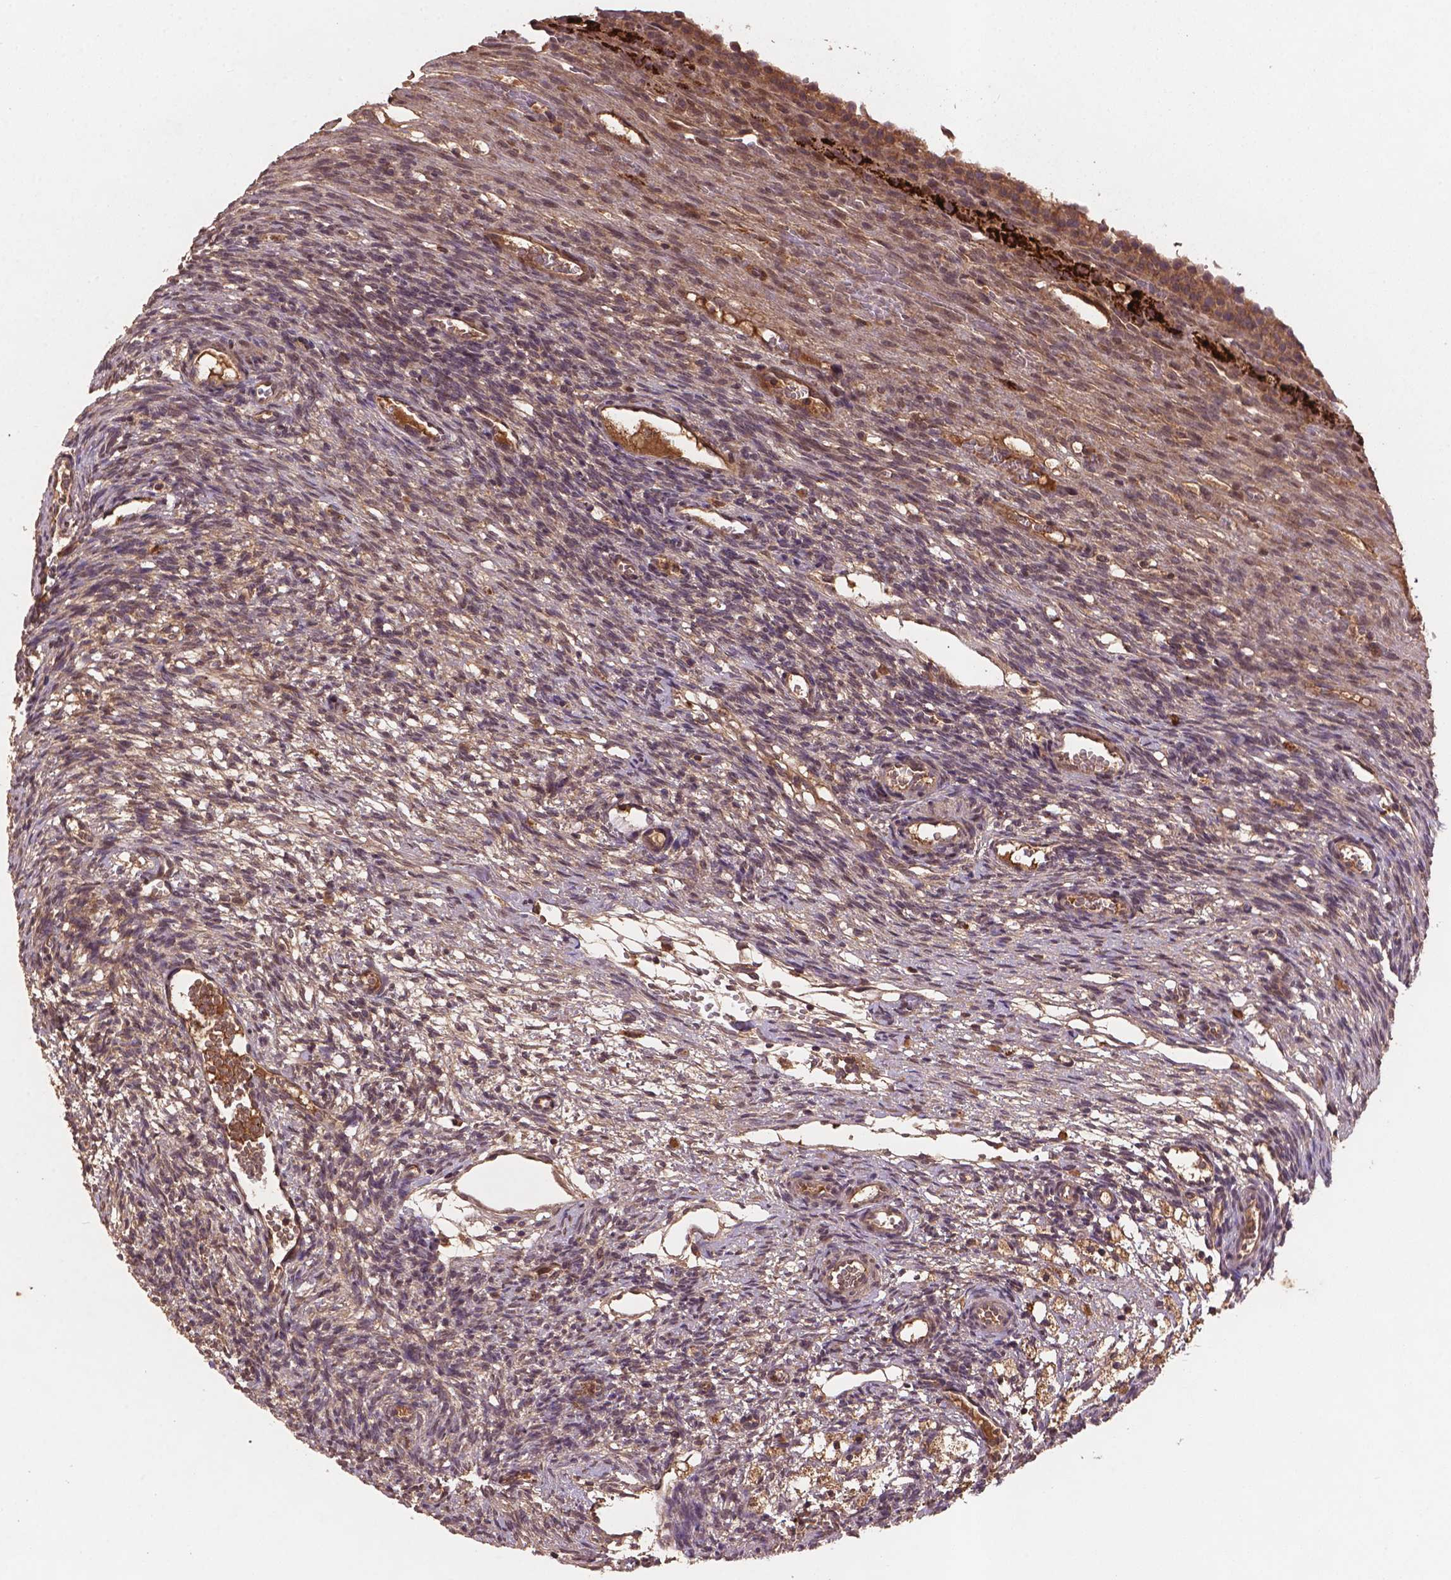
{"staining": {"intensity": "weak", "quantity": "25%-75%", "location": "cytoplasmic/membranous"}, "tissue": "ovary", "cell_type": "Ovarian stroma cells", "image_type": "normal", "snomed": [{"axis": "morphology", "description": "Normal tissue, NOS"}, {"axis": "topography", "description": "Ovary"}], "caption": "IHC micrograph of benign ovary: human ovary stained using immunohistochemistry reveals low levels of weak protein expression localized specifically in the cytoplasmic/membranous of ovarian stroma cells, appearing as a cytoplasmic/membranous brown color.", "gene": "NIPAL2", "patient": {"sex": "female", "age": 34}}